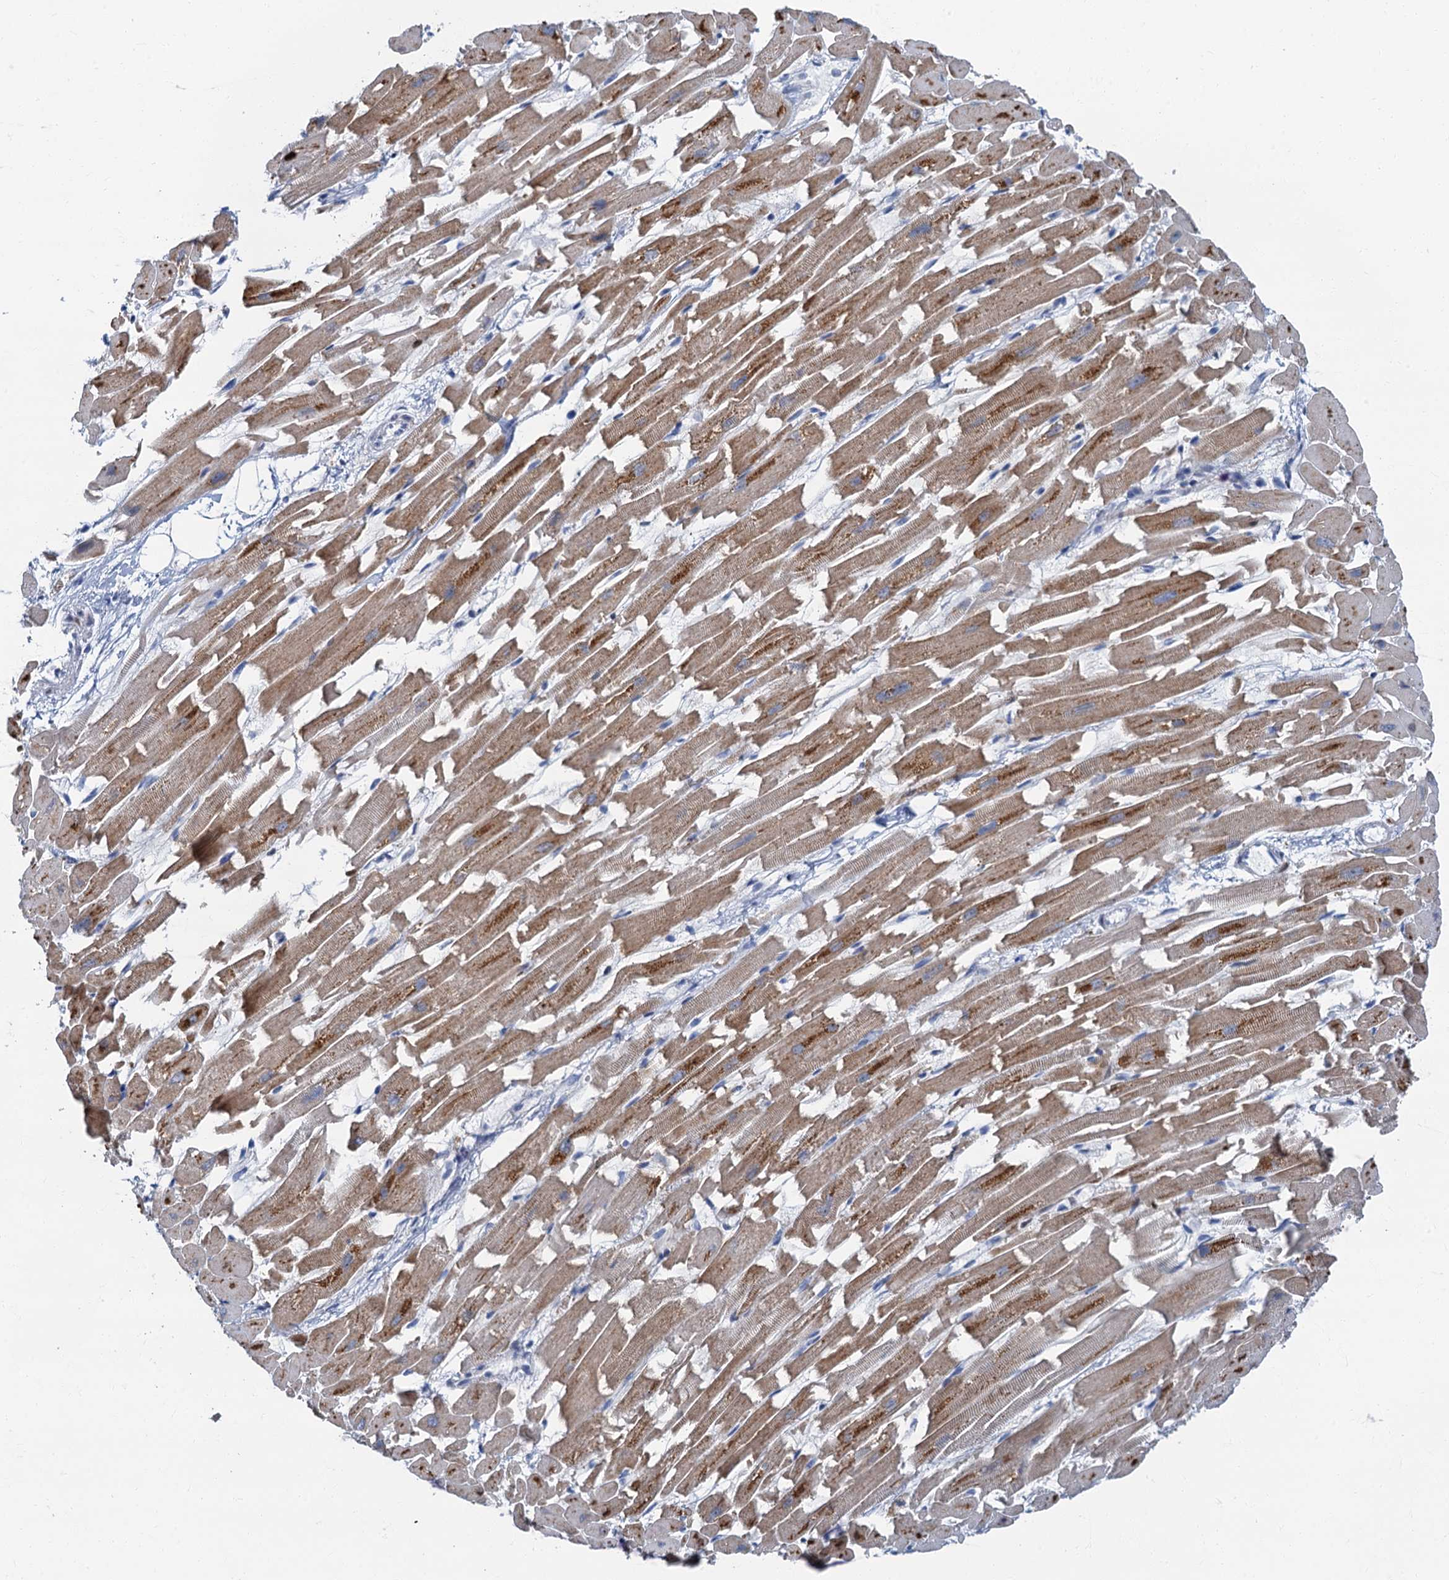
{"staining": {"intensity": "moderate", "quantity": "25%-75%", "location": "cytoplasmic/membranous"}, "tissue": "heart muscle", "cell_type": "Cardiomyocytes", "image_type": "normal", "snomed": [{"axis": "morphology", "description": "Normal tissue, NOS"}, {"axis": "topography", "description": "Heart"}], "caption": "Normal heart muscle shows moderate cytoplasmic/membranous positivity in about 25%-75% of cardiomyocytes, visualized by immunohistochemistry.", "gene": "LYPD3", "patient": {"sex": "female", "age": 64}}